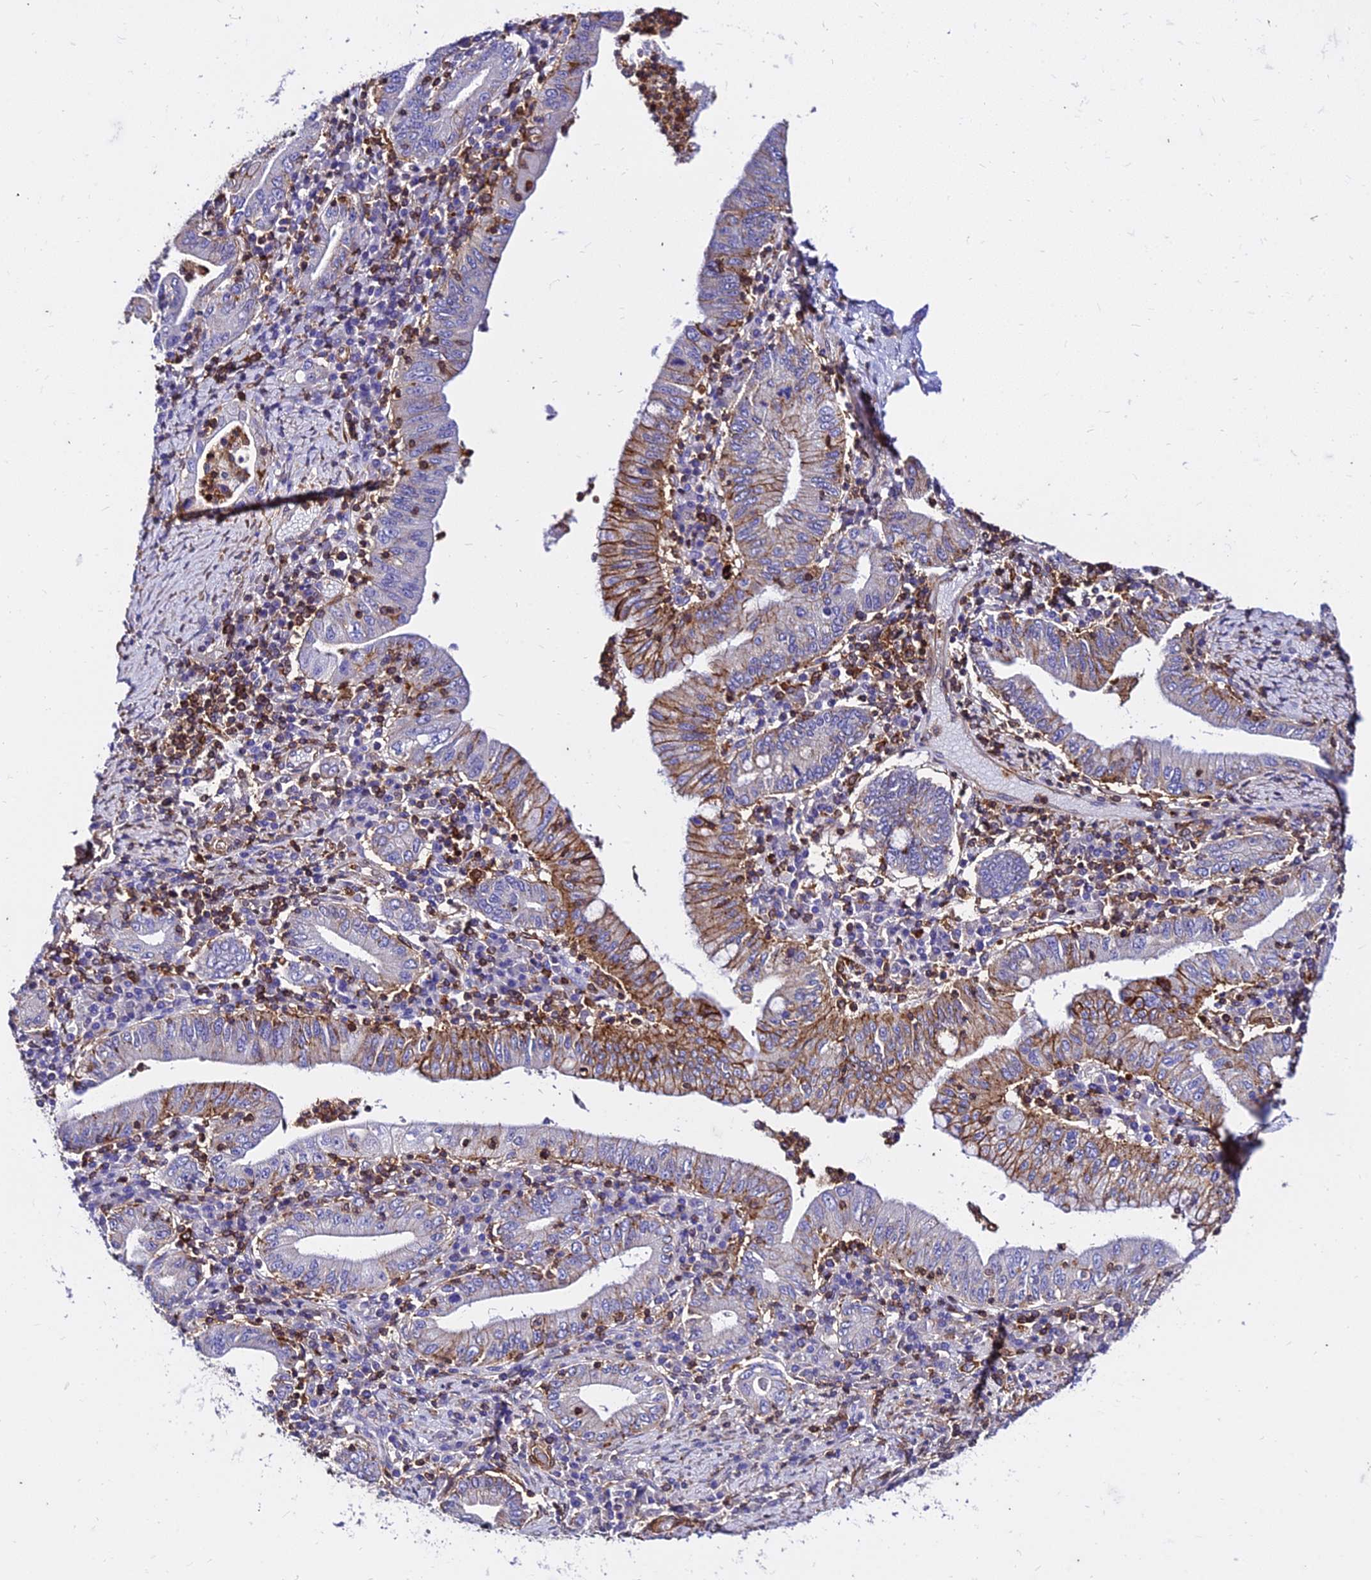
{"staining": {"intensity": "moderate", "quantity": "<25%", "location": "cytoplasmic/membranous"}, "tissue": "stomach cancer", "cell_type": "Tumor cells", "image_type": "cancer", "snomed": [{"axis": "morphology", "description": "Normal tissue, NOS"}, {"axis": "morphology", "description": "Adenocarcinoma, NOS"}, {"axis": "topography", "description": "Esophagus"}, {"axis": "topography", "description": "Stomach, upper"}, {"axis": "topography", "description": "Peripheral nerve tissue"}], "caption": "Immunohistochemical staining of human stomach cancer (adenocarcinoma) shows low levels of moderate cytoplasmic/membranous protein expression in about <25% of tumor cells. The protein is shown in brown color, while the nuclei are stained blue.", "gene": "CSRP1", "patient": {"sex": "male", "age": 62}}